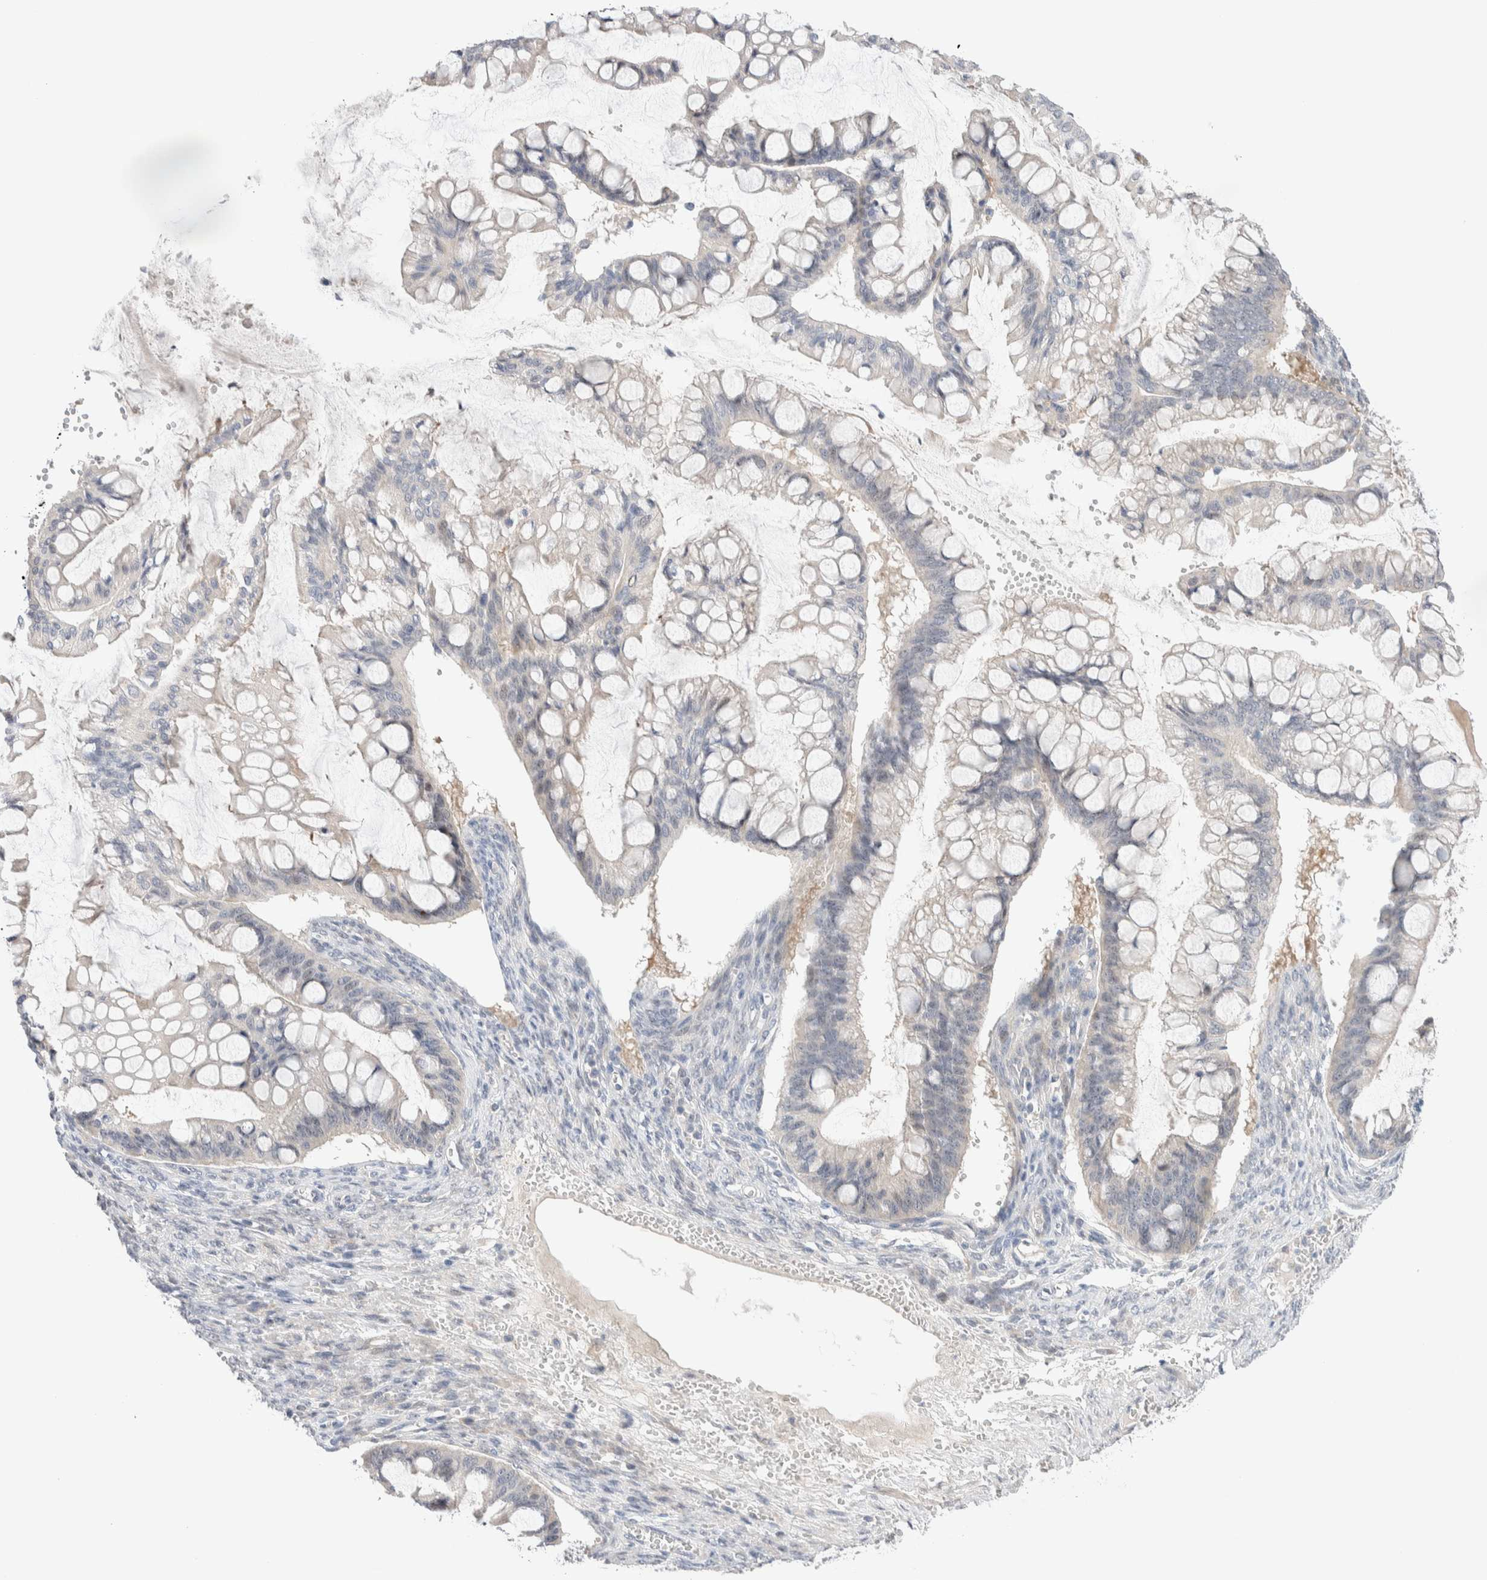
{"staining": {"intensity": "negative", "quantity": "none", "location": "none"}, "tissue": "ovarian cancer", "cell_type": "Tumor cells", "image_type": "cancer", "snomed": [{"axis": "morphology", "description": "Cystadenocarcinoma, mucinous, NOS"}, {"axis": "topography", "description": "Ovary"}], "caption": "The image reveals no staining of tumor cells in ovarian cancer (mucinous cystadenocarcinoma). (DAB (3,3'-diaminobenzidine) IHC with hematoxylin counter stain).", "gene": "DNAJB6", "patient": {"sex": "female", "age": 73}}